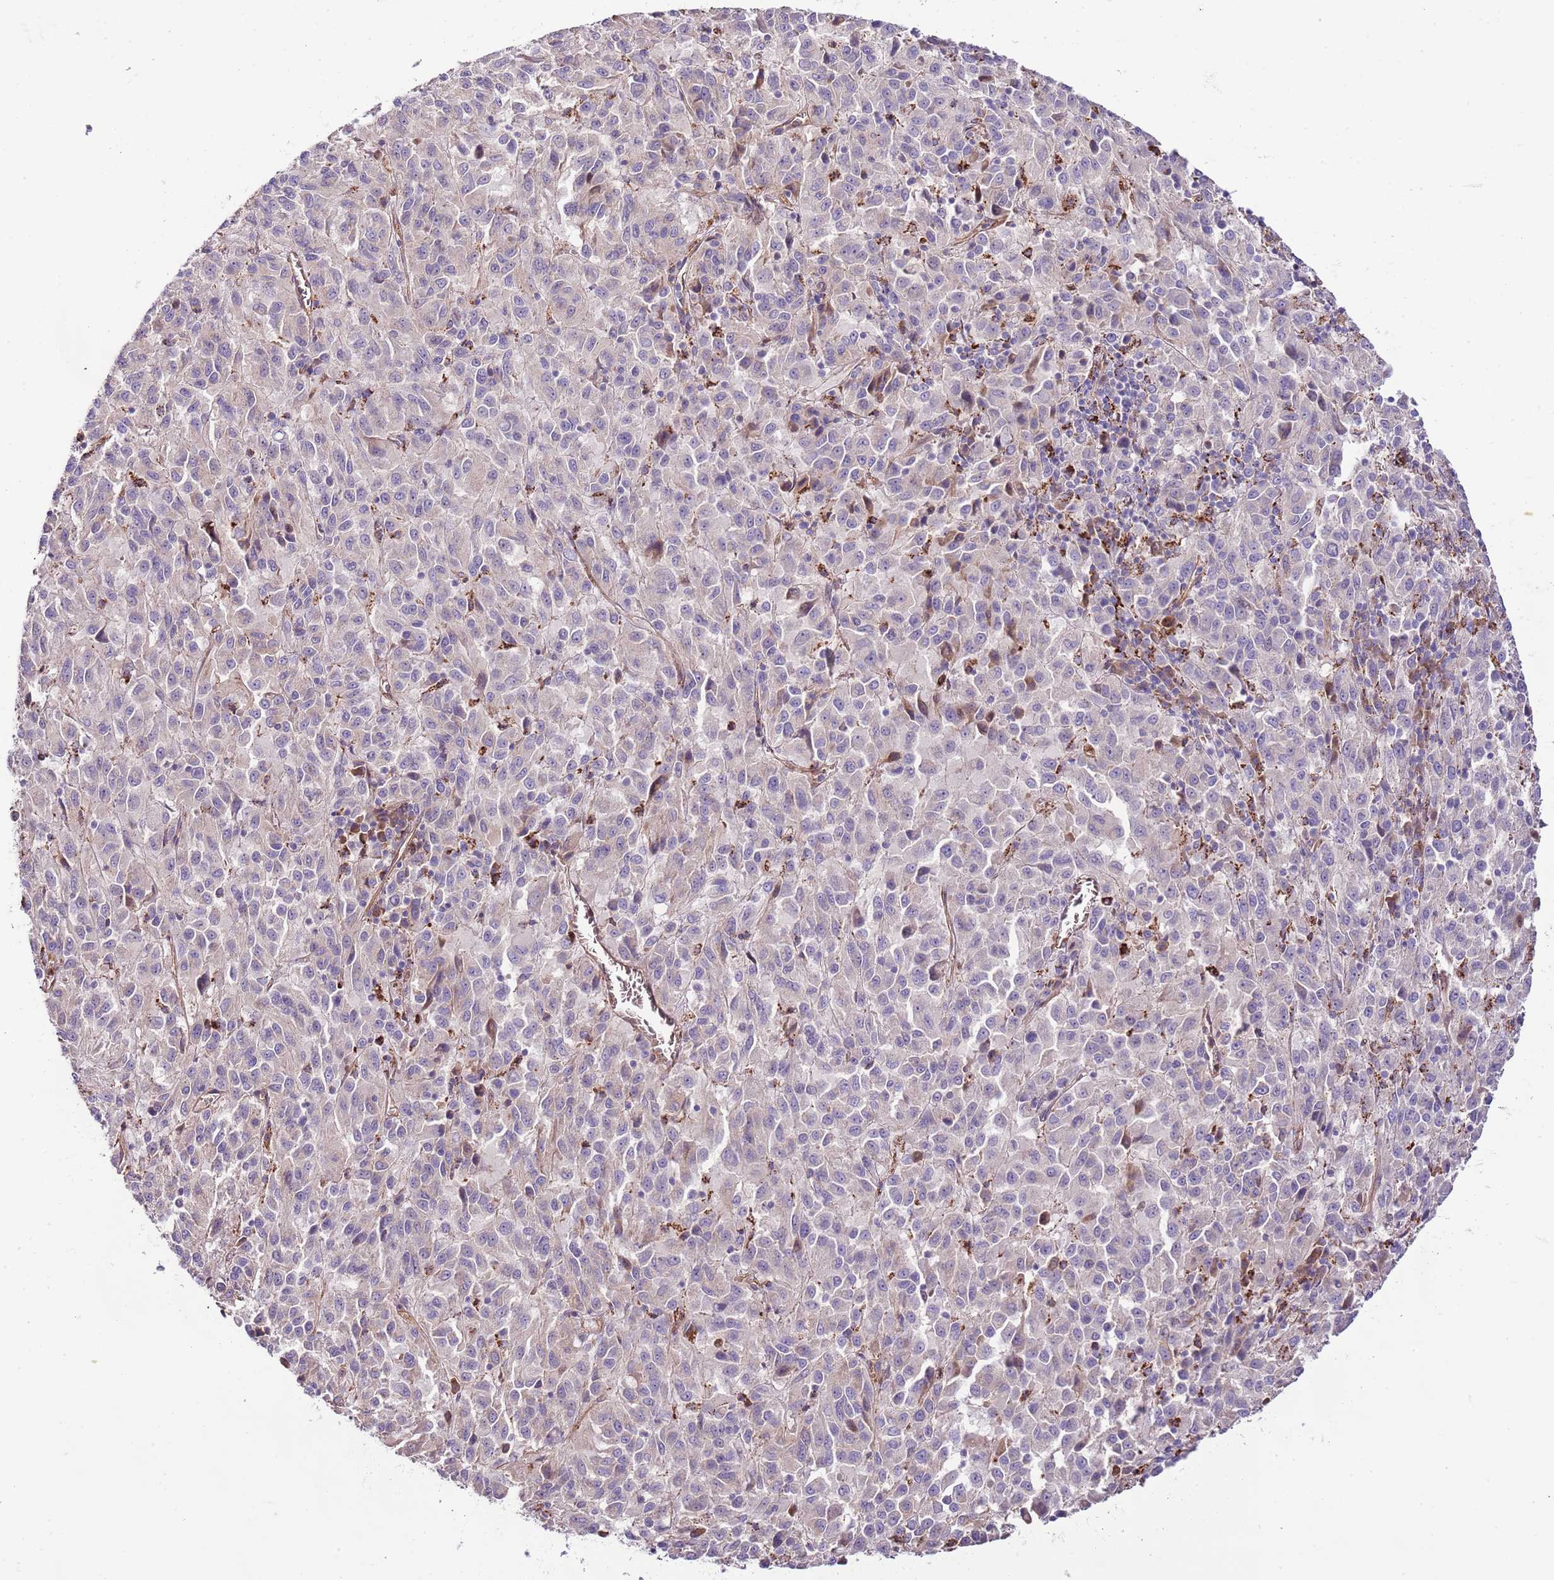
{"staining": {"intensity": "negative", "quantity": "none", "location": "none"}, "tissue": "melanoma", "cell_type": "Tumor cells", "image_type": "cancer", "snomed": [{"axis": "morphology", "description": "Malignant melanoma, Metastatic site"}, {"axis": "topography", "description": "Lung"}], "caption": "The photomicrograph displays no significant staining in tumor cells of melanoma.", "gene": "DOCK6", "patient": {"sex": "male", "age": 64}}